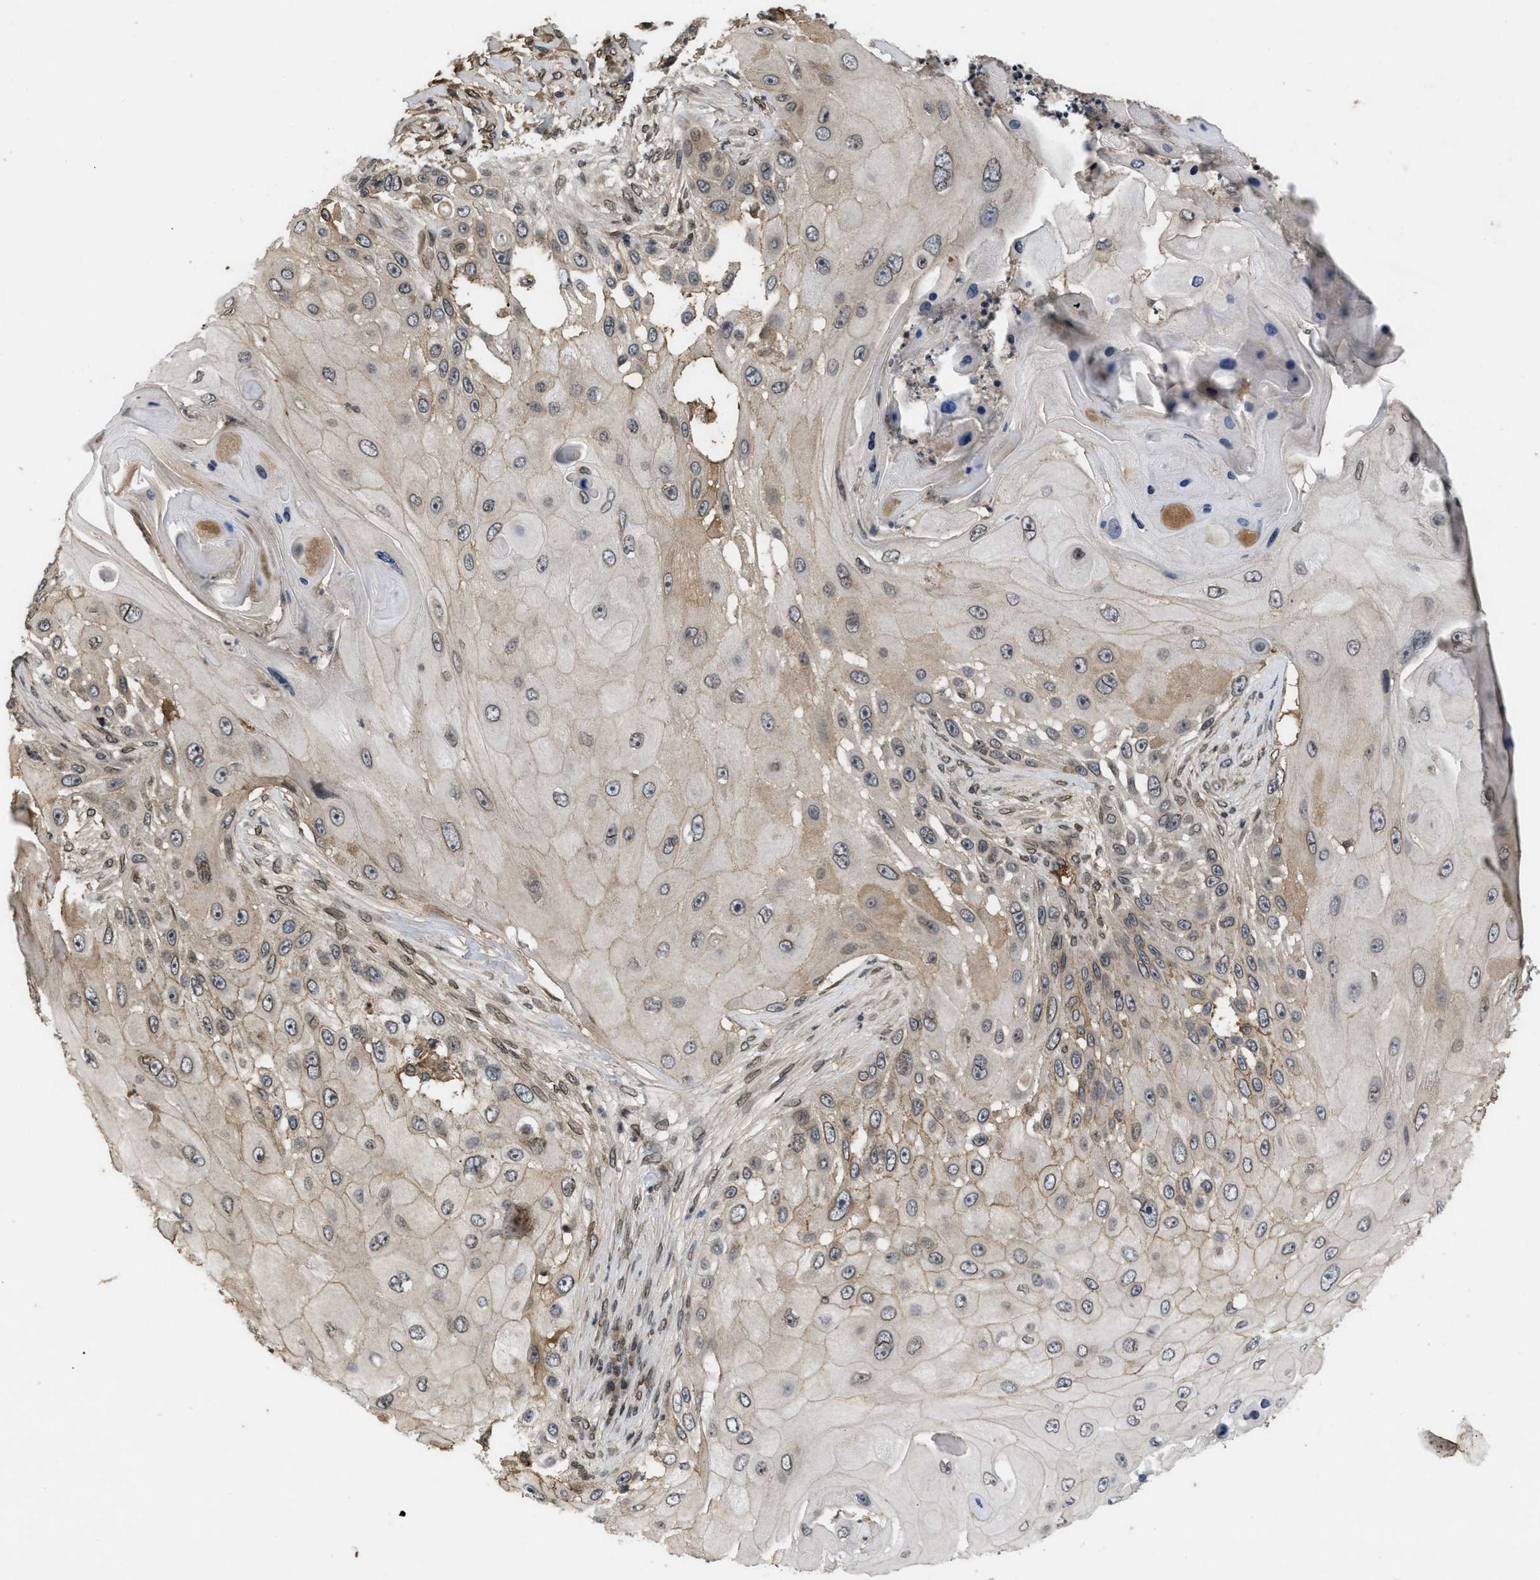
{"staining": {"intensity": "weak", "quantity": "<25%", "location": "cytoplasmic/membranous,nuclear"}, "tissue": "skin cancer", "cell_type": "Tumor cells", "image_type": "cancer", "snomed": [{"axis": "morphology", "description": "Squamous cell carcinoma, NOS"}, {"axis": "topography", "description": "Skin"}], "caption": "The image demonstrates no significant positivity in tumor cells of skin squamous cell carcinoma.", "gene": "CRY1", "patient": {"sex": "female", "age": 44}}